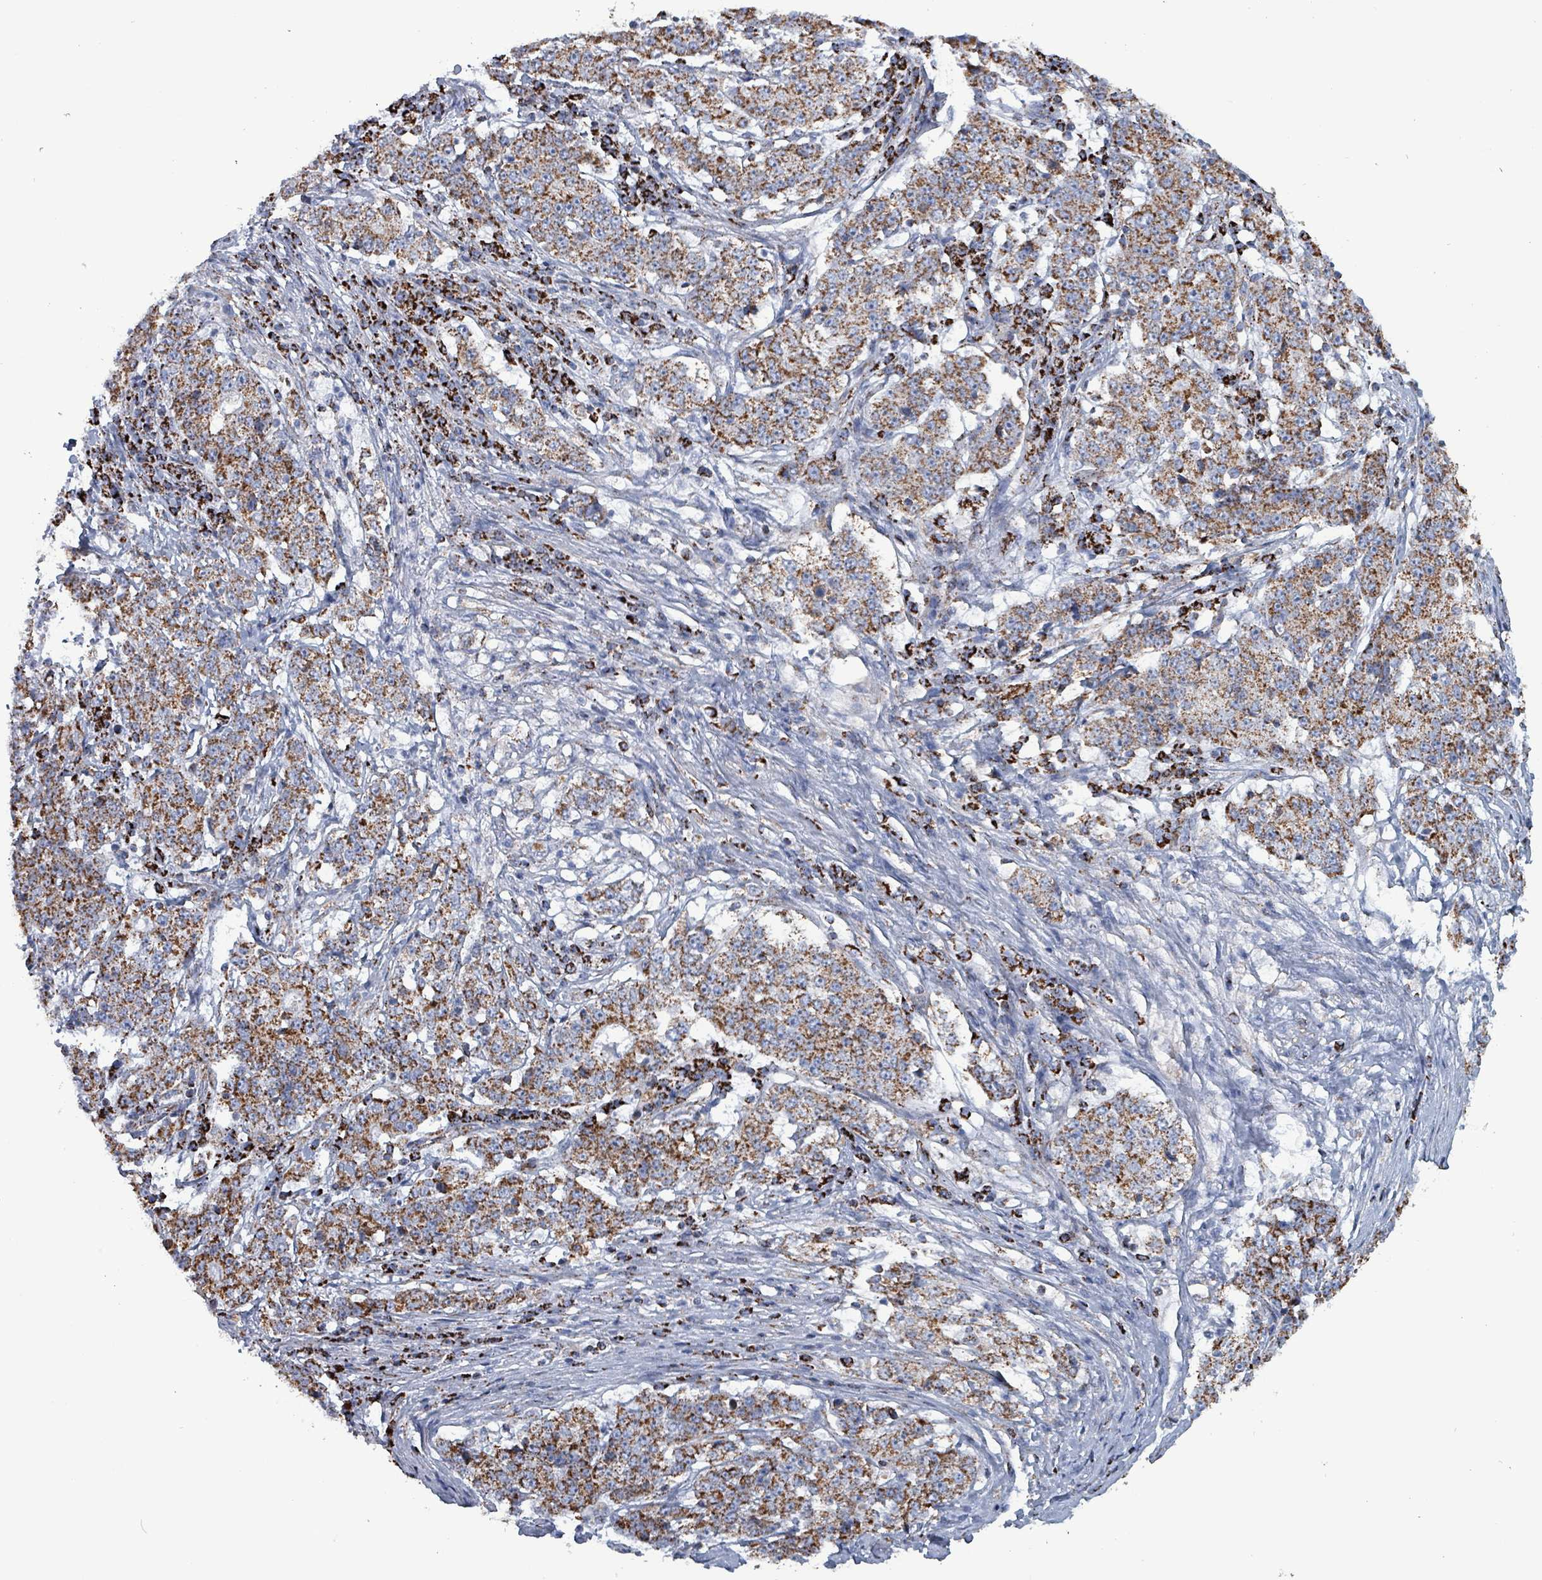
{"staining": {"intensity": "strong", "quantity": ">75%", "location": "cytoplasmic/membranous"}, "tissue": "stomach cancer", "cell_type": "Tumor cells", "image_type": "cancer", "snomed": [{"axis": "morphology", "description": "Adenocarcinoma, NOS"}, {"axis": "topography", "description": "Stomach"}], "caption": "DAB immunohistochemical staining of stomach cancer shows strong cytoplasmic/membranous protein positivity in approximately >75% of tumor cells.", "gene": "IDH3B", "patient": {"sex": "male", "age": 59}}